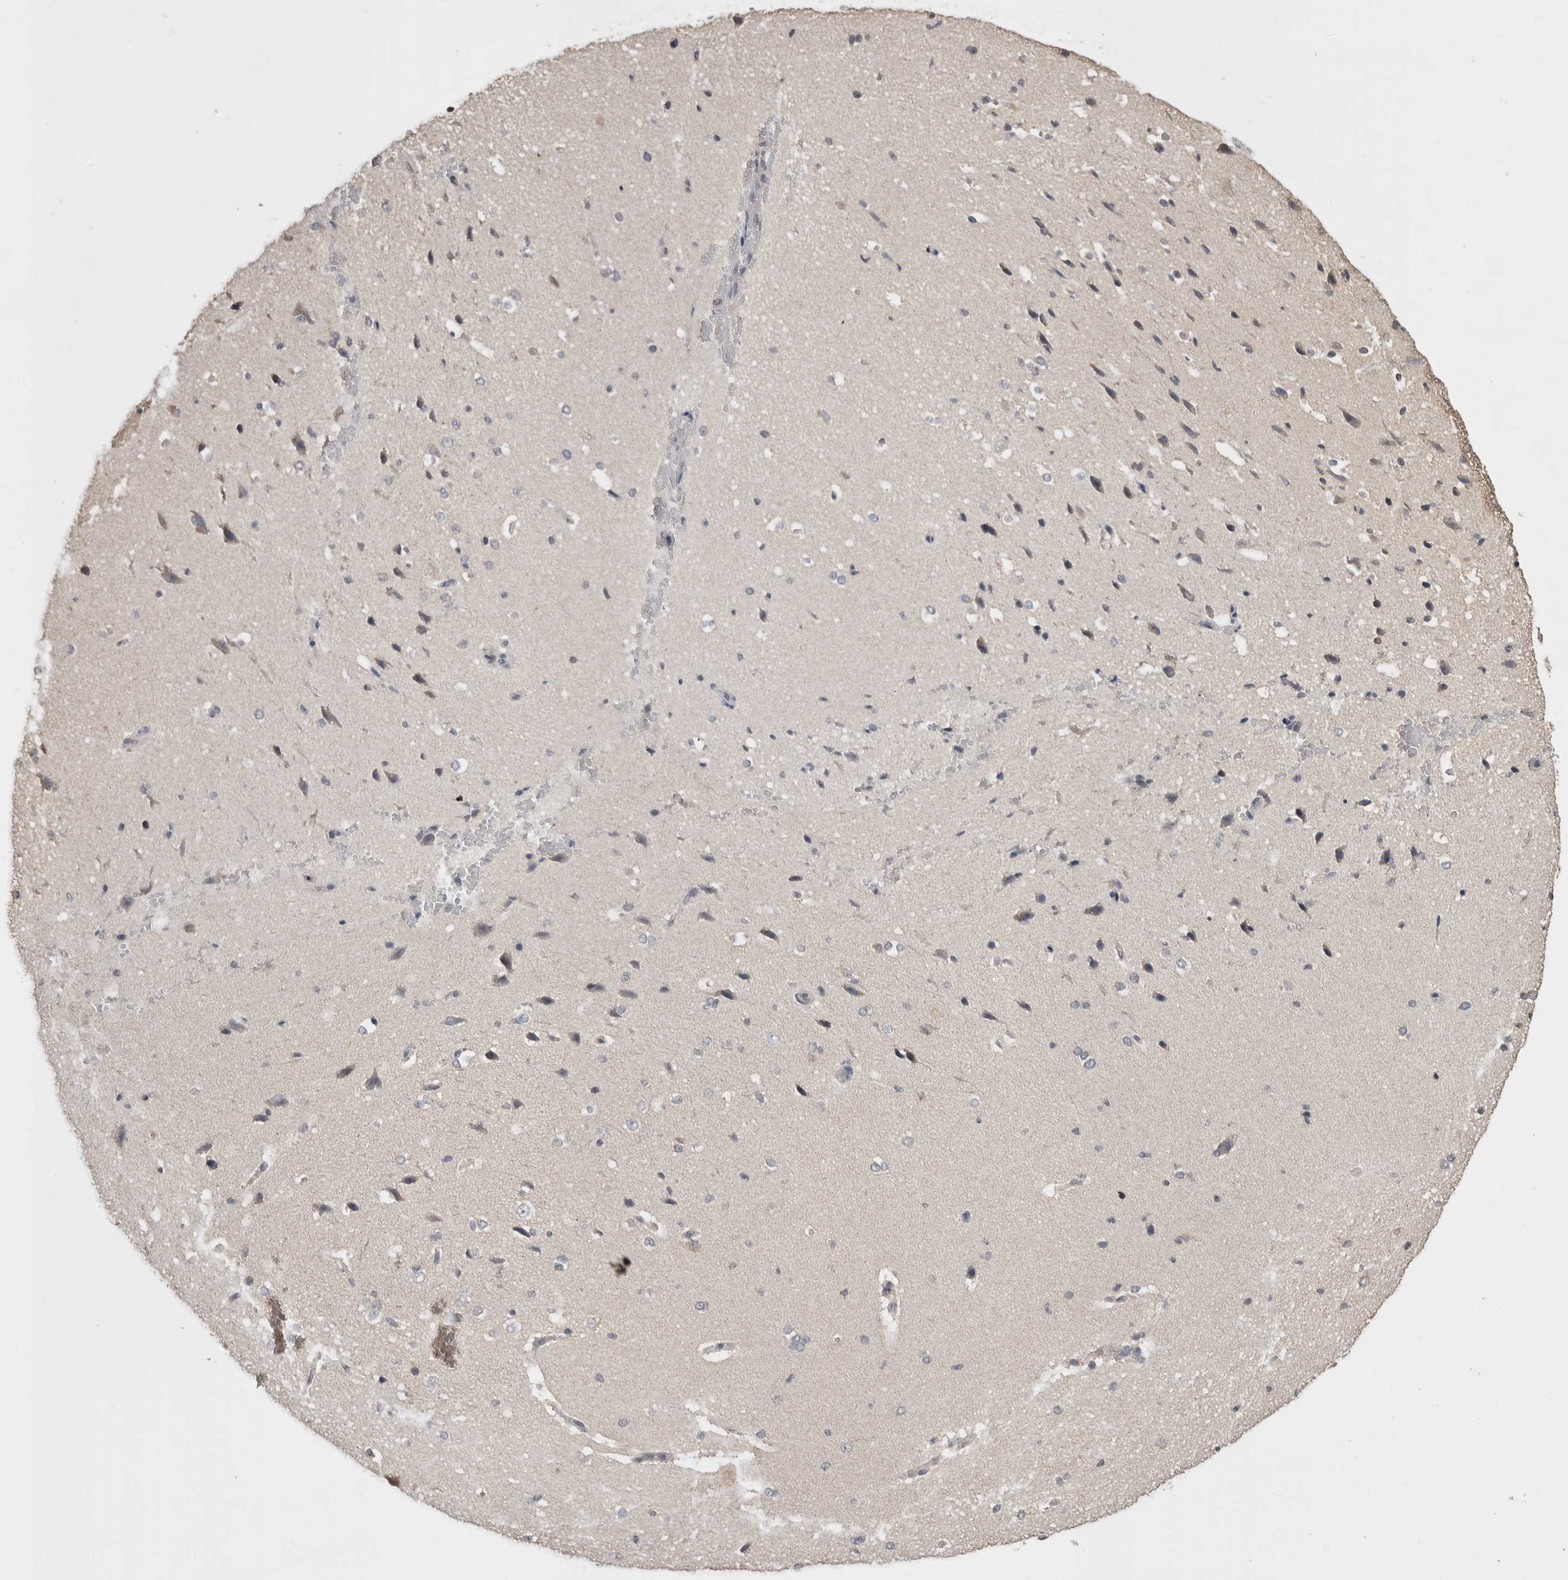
{"staining": {"intensity": "negative", "quantity": "none", "location": "none"}, "tissue": "cerebral cortex", "cell_type": "Endothelial cells", "image_type": "normal", "snomed": [{"axis": "morphology", "description": "Normal tissue, NOS"}, {"axis": "morphology", "description": "Developmental malformation"}, {"axis": "topography", "description": "Cerebral cortex"}], "caption": "Endothelial cells show no significant protein staining in benign cerebral cortex. The staining is performed using DAB brown chromogen with nuclei counter-stained in using hematoxylin.", "gene": "PREP", "patient": {"sex": "female", "age": 30}}